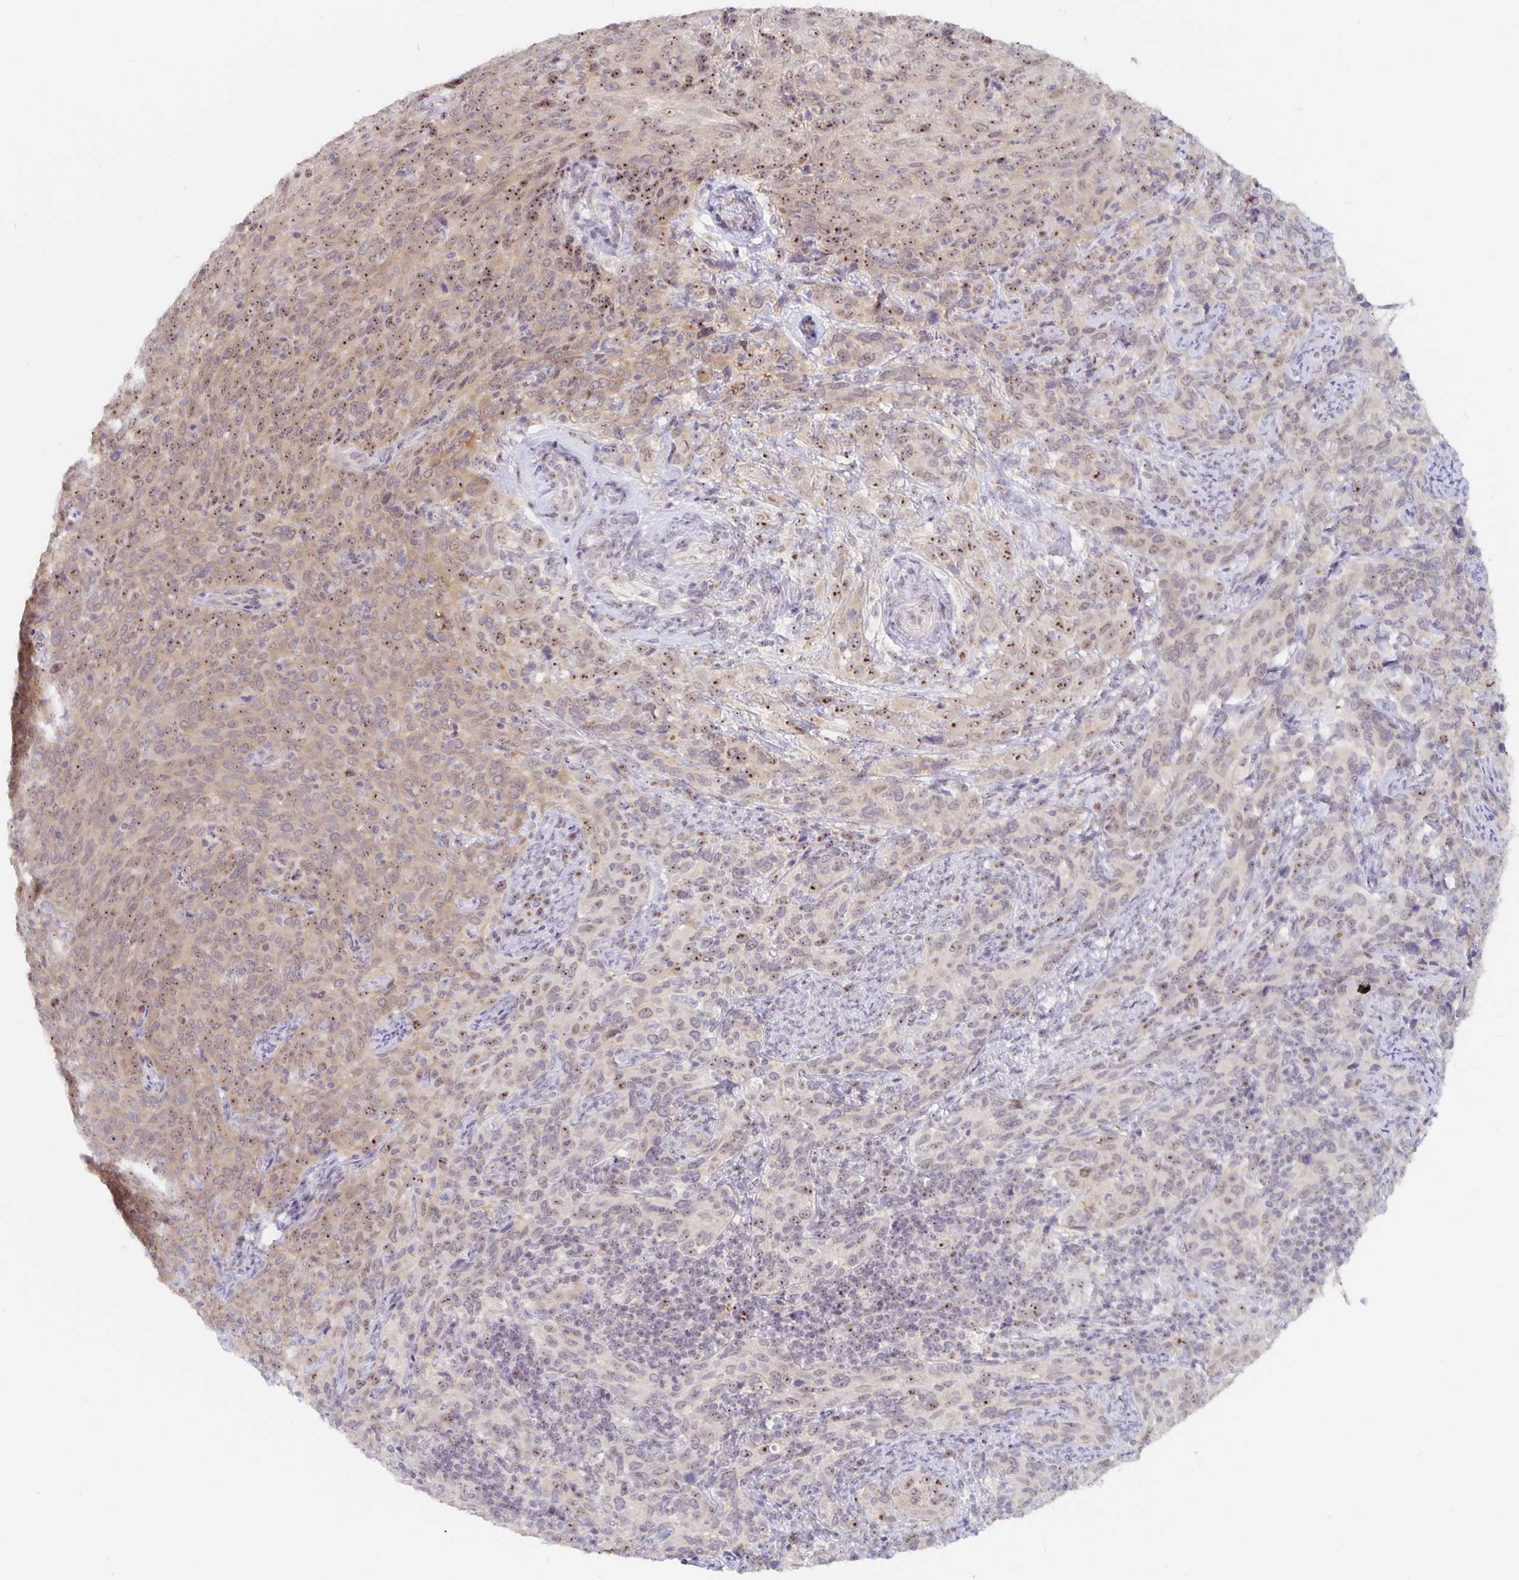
{"staining": {"intensity": "moderate", "quantity": ">75%", "location": "cytoplasmic/membranous,nuclear"}, "tissue": "cervical cancer", "cell_type": "Tumor cells", "image_type": "cancer", "snomed": [{"axis": "morphology", "description": "Squamous cell carcinoma, NOS"}, {"axis": "topography", "description": "Cervix"}], "caption": "This photomicrograph shows immunohistochemistry staining of cervical cancer, with medium moderate cytoplasmic/membranous and nuclear positivity in about >75% of tumor cells.", "gene": "NUP85", "patient": {"sex": "female", "age": 51}}